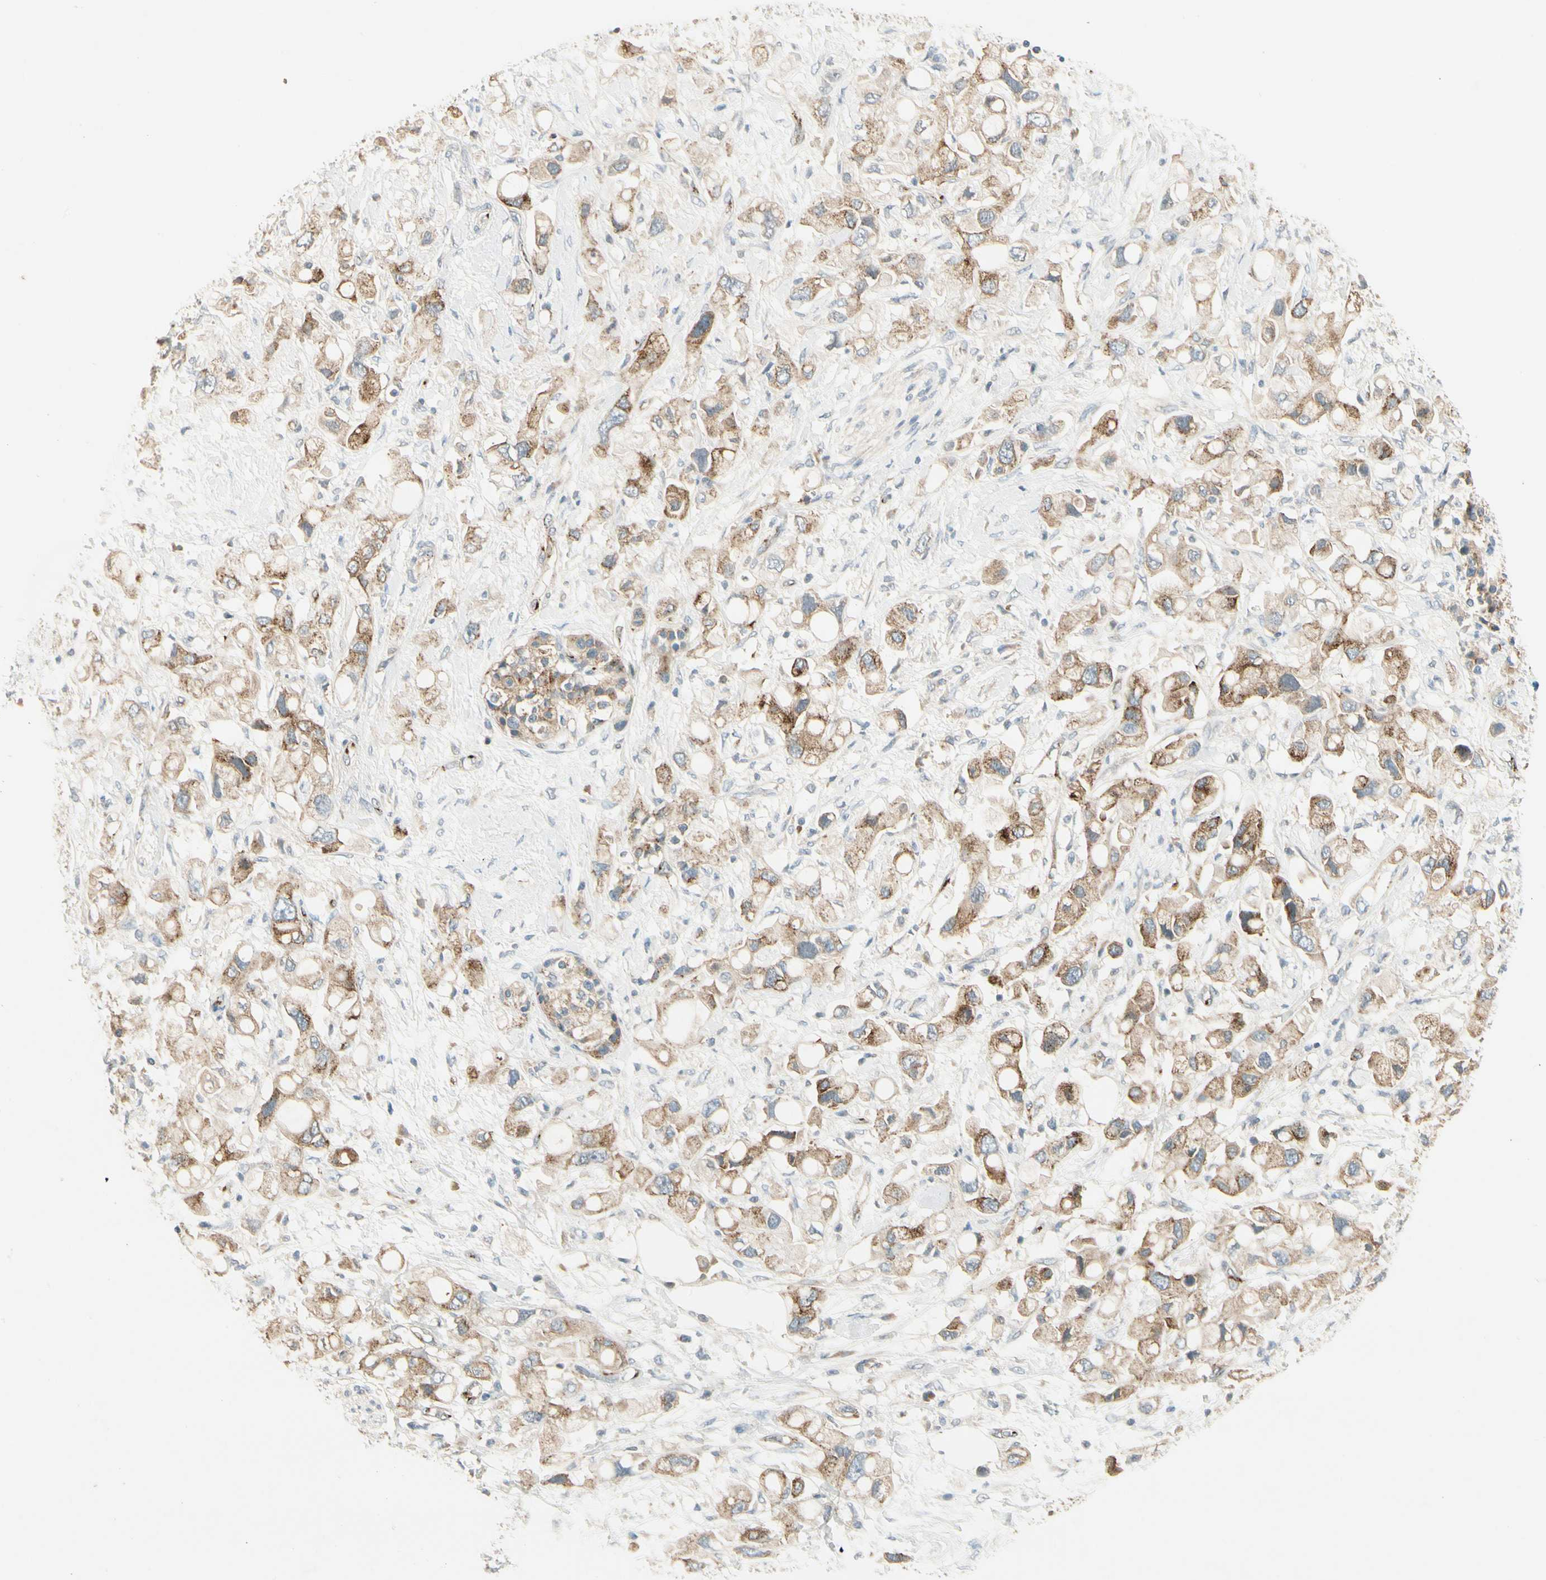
{"staining": {"intensity": "moderate", "quantity": ">75%", "location": "cytoplasmic/membranous"}, "tissue": "pancreatic cancer", "cell_type": "Tumor cells", "image_type": "cancer", "snomed": [{"axis": "morphology", "description": "Adenocarcinoma, NOS"}, {"axis": "topography", "description": "Pancreas"}], "caption": "Protein expression analysis of human pancreatic cancer reveals moderate cytoplasmic/membranous positivity in approximately >75% of tumor cells.", "gene": "MANSC1", "patient": {"sex": "female", "age": 56}}